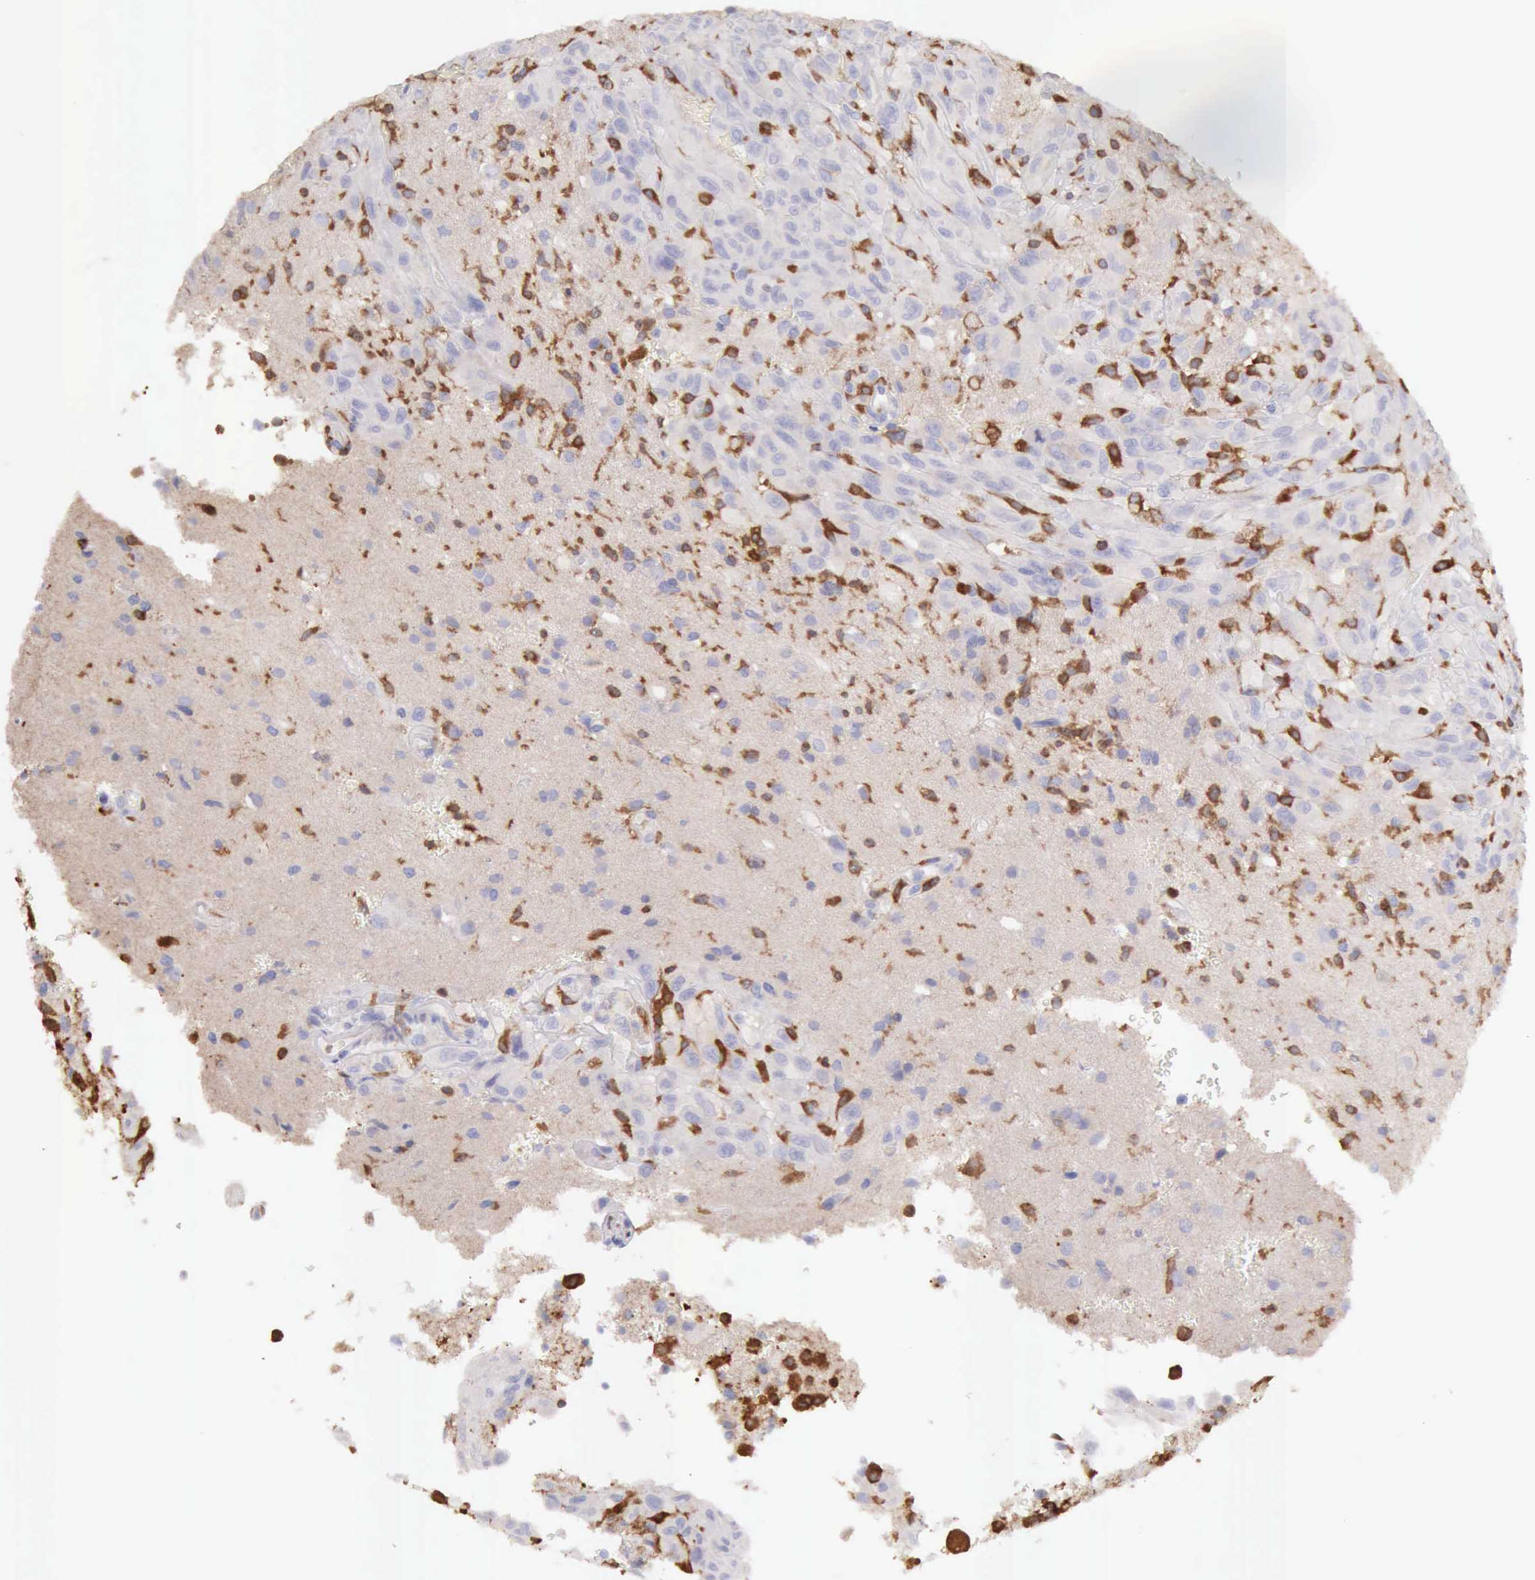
{"staining": {"intensity": "negative", "quantity": "none", "location": "none"}, "tissue": "glioma", "cell_type": "Tumor cells", "image_type": "cancer", "snomed": [{"axis": "morphology", "description": "Glioma, malignant, High grade"}, {"axis": "topography", "description": "Brain"}], "caption": "Immunohistochemical staining of human glioma exhibits no significant positivity in tumor cells.", "gene": "ARHGAP4", "patient": {"sex": "male", "age": 48}}